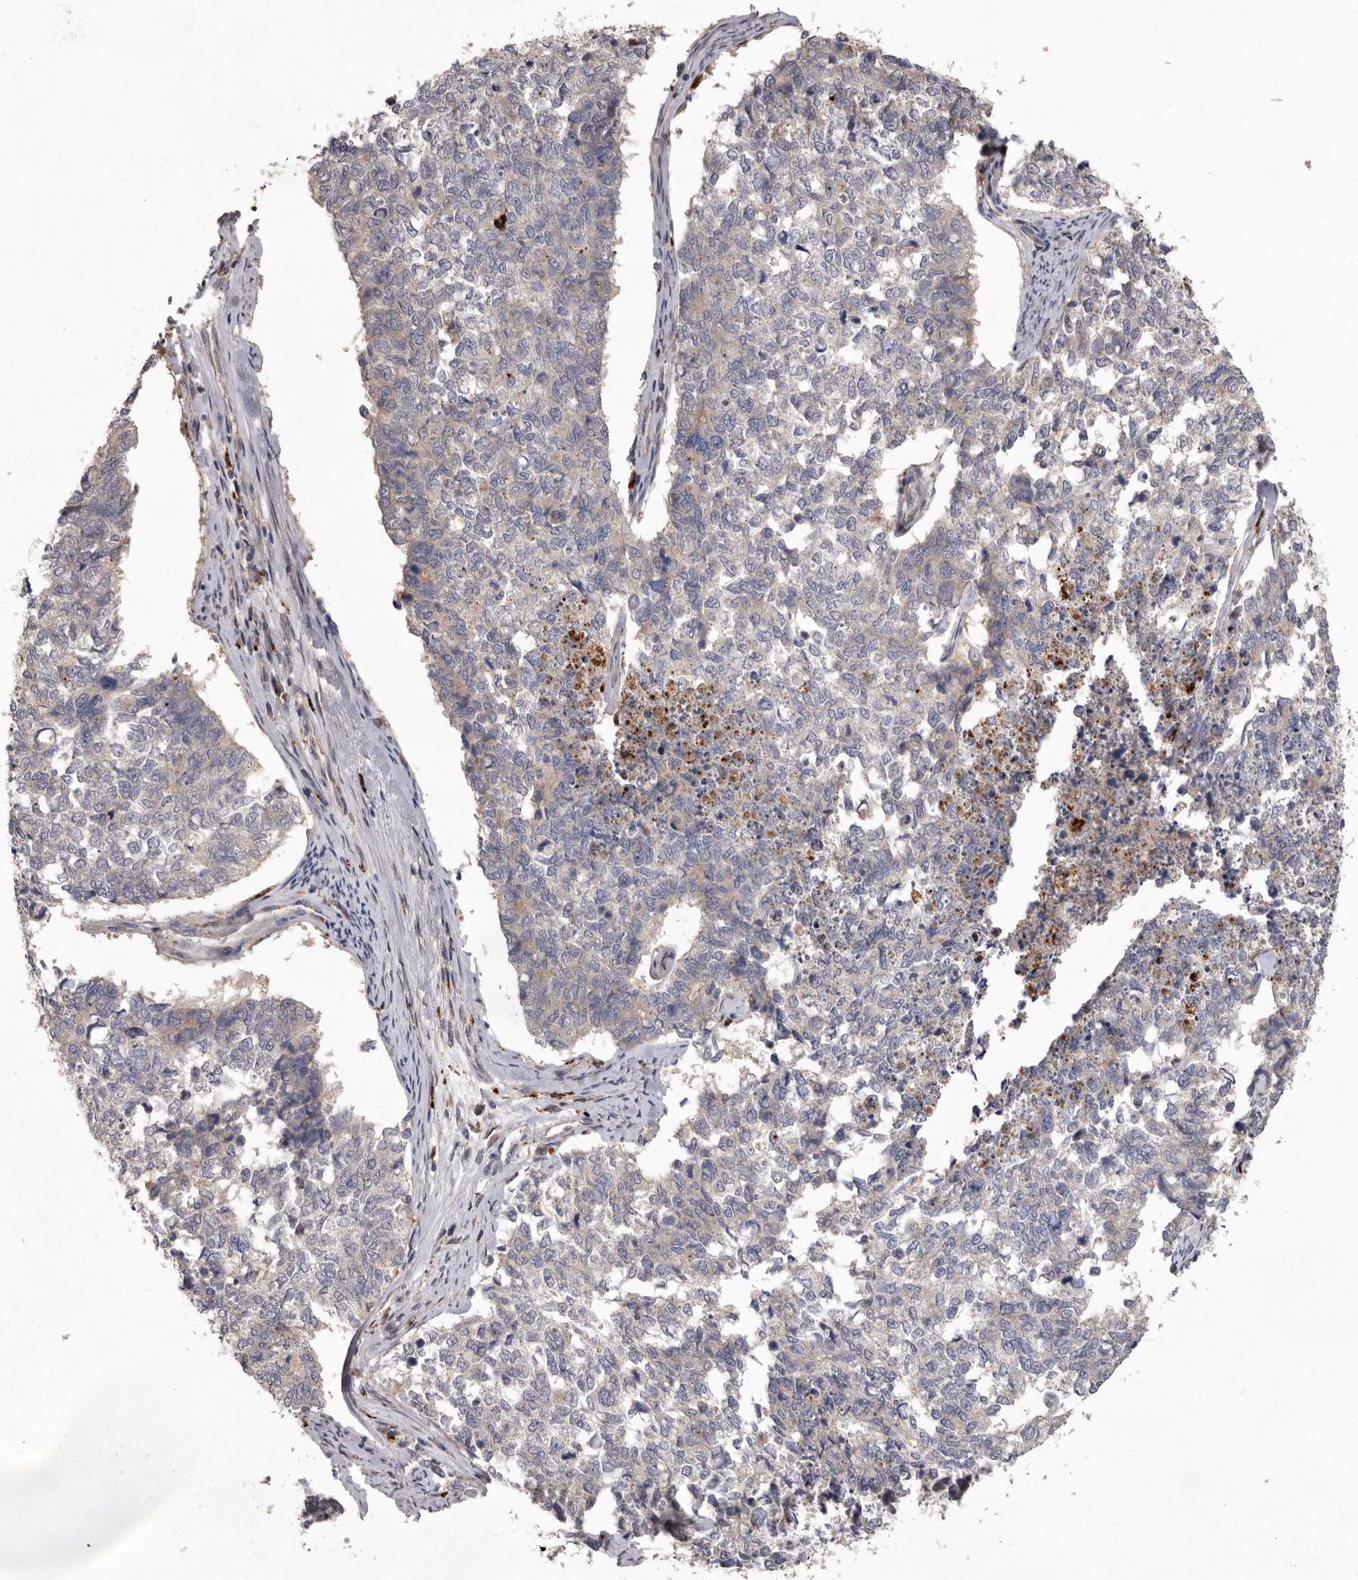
{"staining": {"intensity": "negative", "quantity": "none", "location": "none"}, "tissue": "cervical cancer", "cell_type": "Tumor cells", "image_type": "cancer", "snomed": [{"axis": "morphology", "description": "Squamous cell carcinoma, NOS"}, {"axis": "topography", "description": "Cervix"}], "caption": "IHC histopathology image of cervical cancer (squamous cell carcinoma) stained for a protein (brown), which demonstrates no staining in tumor cells.", "gene": "WDR47", "patient": {"sex": "female", "age": 63}}